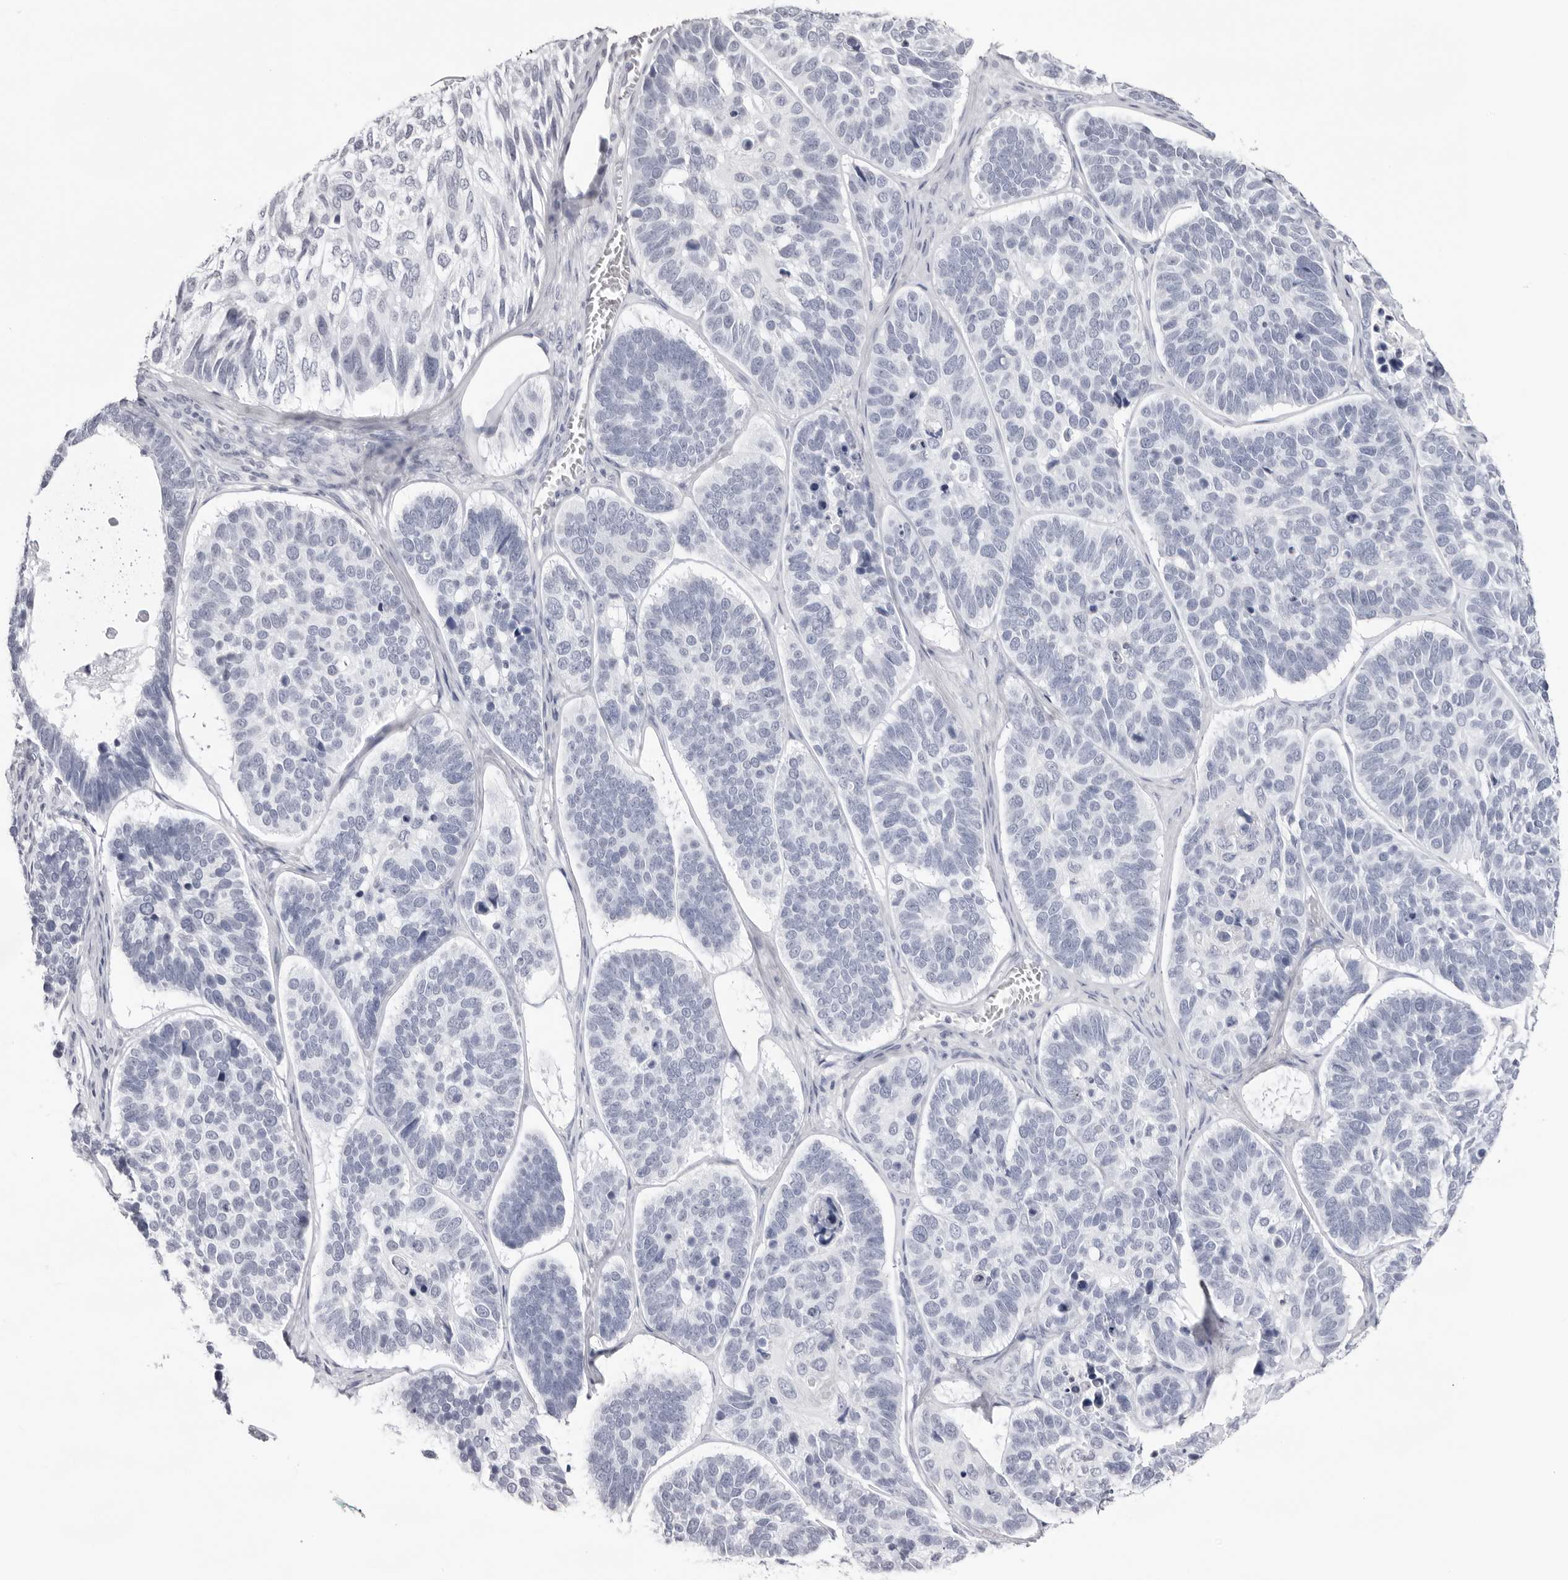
{"staining": {"intensity": "negative", "quantity": "none", "location": "none"}, "tissue": "skin cancer", "cell_type": "Tumor cells", "image_type": "cancer", "snomed": [{"axis": "morphology", "description": "Basal cell carcinoma"}, {"axis": "topography", "description": "Skin"}], "caption": "Immunohistochemical staining of human skin cancer (basal cell carcinoma) demonstrates no significant staining in tumor cells.", "gene": "INSL3", "patient": {"sex": "male", "age": 62}}